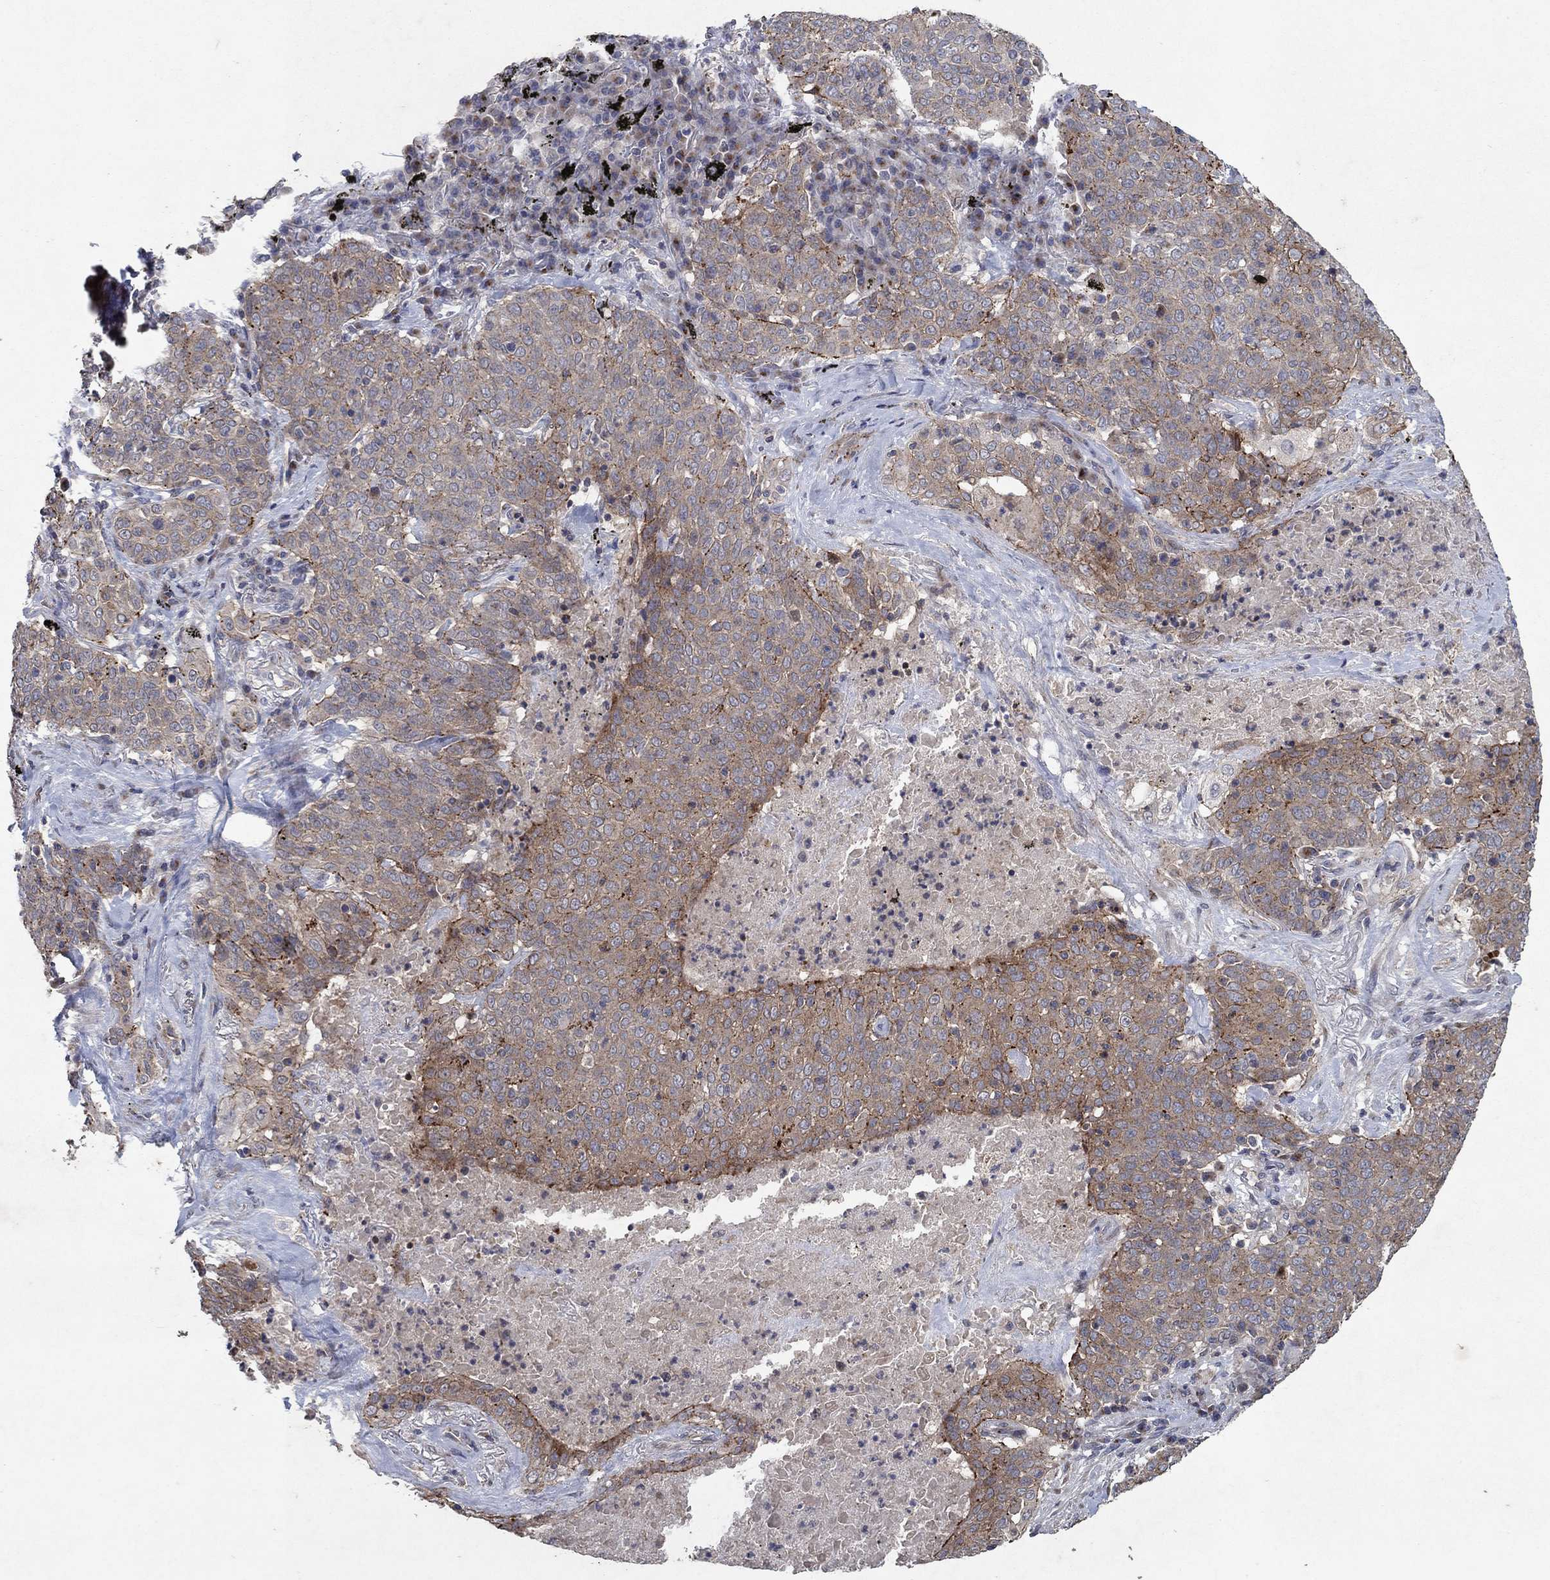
{"staining": {"intensity": "negative", "quantity": "none", "location": "none"}, "tissue": "lung cancer", "cell_type": "Tumor cells", "image_type": "cancer", "snomed": [{"axis": "morphology", "description": "Squamous cell carcinoma, NOS"}, {"axis": "topography", "description": "Lung"}], "caption": "IHC micrograph of lung cancer stained for a protein (brown), which reveals no staining in tumor cells. (DAB (3,3'-diaminobenzidine) immunohistochemistry, high magnification).", "gene": "FRG1", "patient": {"sex": "male", "age": 82}}